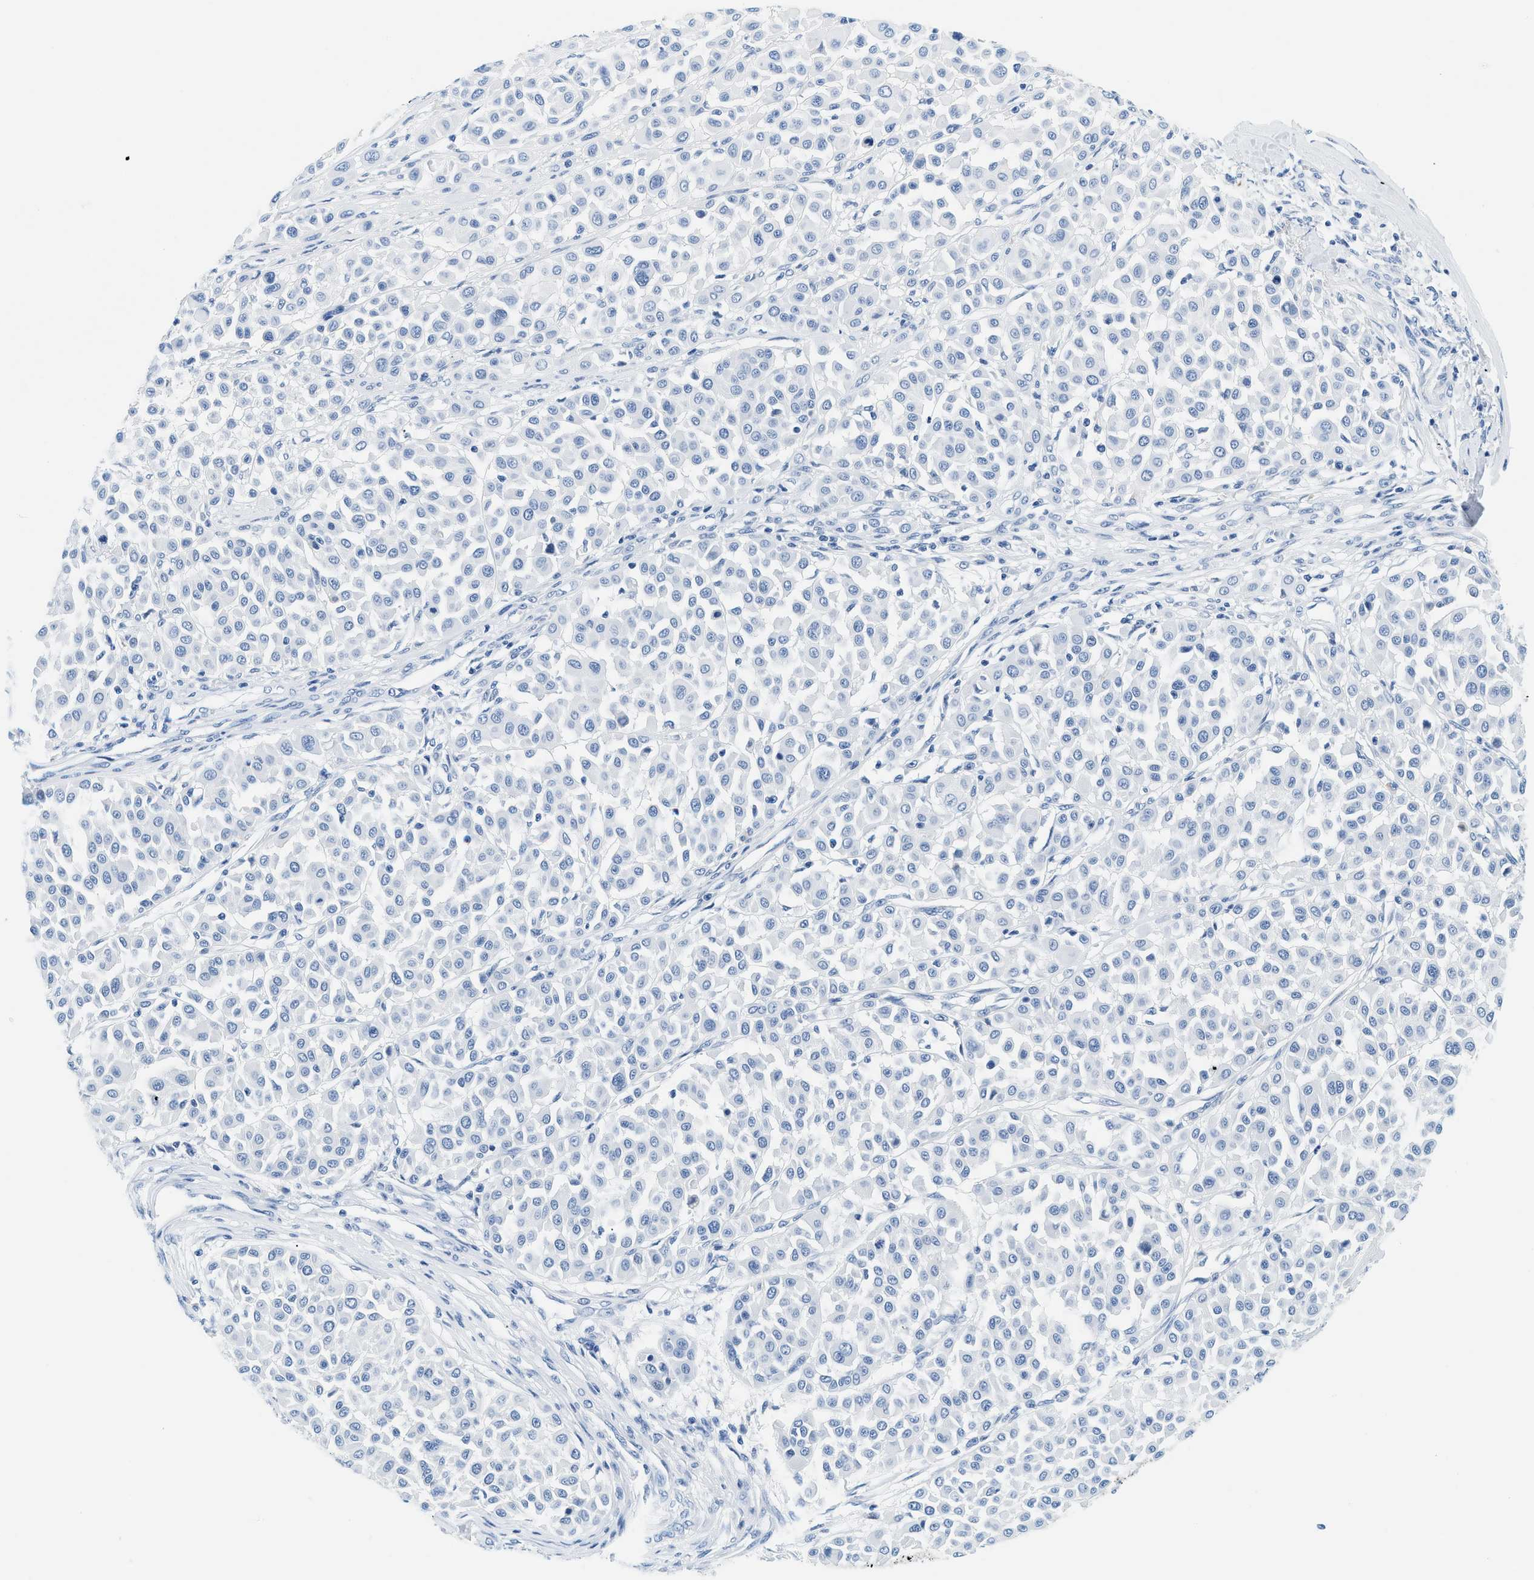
{"staining": {"intensity": "negative", "quantity": "none", "location": "none"}, "tissue": "melanoma", "cell_type": "Tumor cells", "image_type": "cancer", "snomed": [{"axis": "morphology", "description": "Malignant melanoma, Metastatic site"}, {"axis": "topography", "description": "Soft tissue"}], "caption": "Immunohistochemical staining of malignant melanoma (metastatic site) reveals no significant expression in tumor cells.", "gene": "STXBP2", "patient": {"sex": "male", "age": 41}}